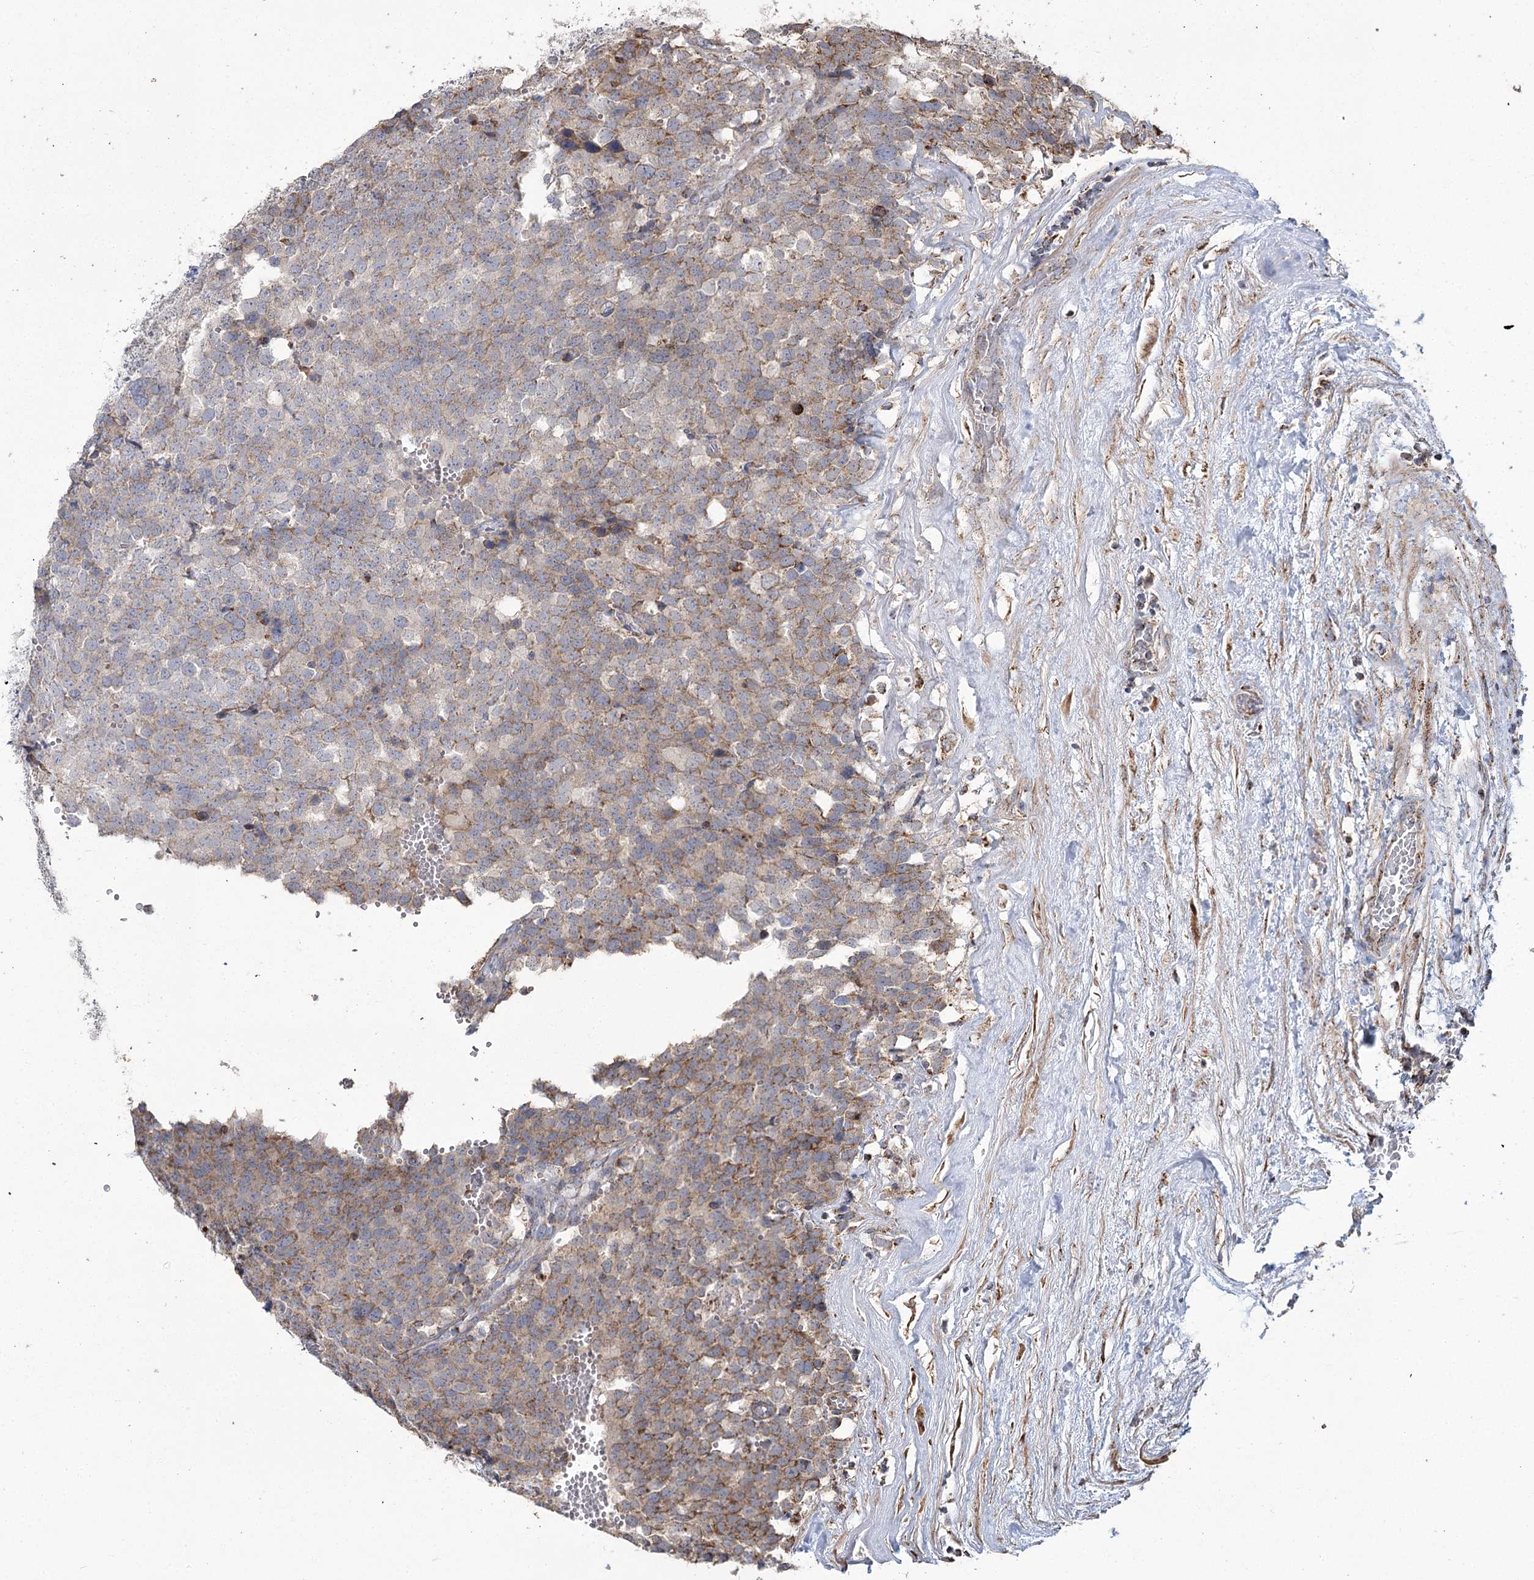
{"staining": {"intensity": "moderate", "quantity": "25%-75%", "location": "cytoplasmic/membranous"}, "tissue": "testis cancer", "cell_type": "Tumor cells", "image_type": "cancer", "snomed": [{"axis": "morphology", "description": "Seminoma, NOS"}, {"axis": "topography", "description": "Testis"}], "caption": "The image exhibits immunohistochemical staining of testis cancer. There is moderate cytoplasmic/membranous staining is present in approximately 25%-75% of tumor cells.", "gene": "RANBP3L", "patient": {"sex": "male", "age": 71}}